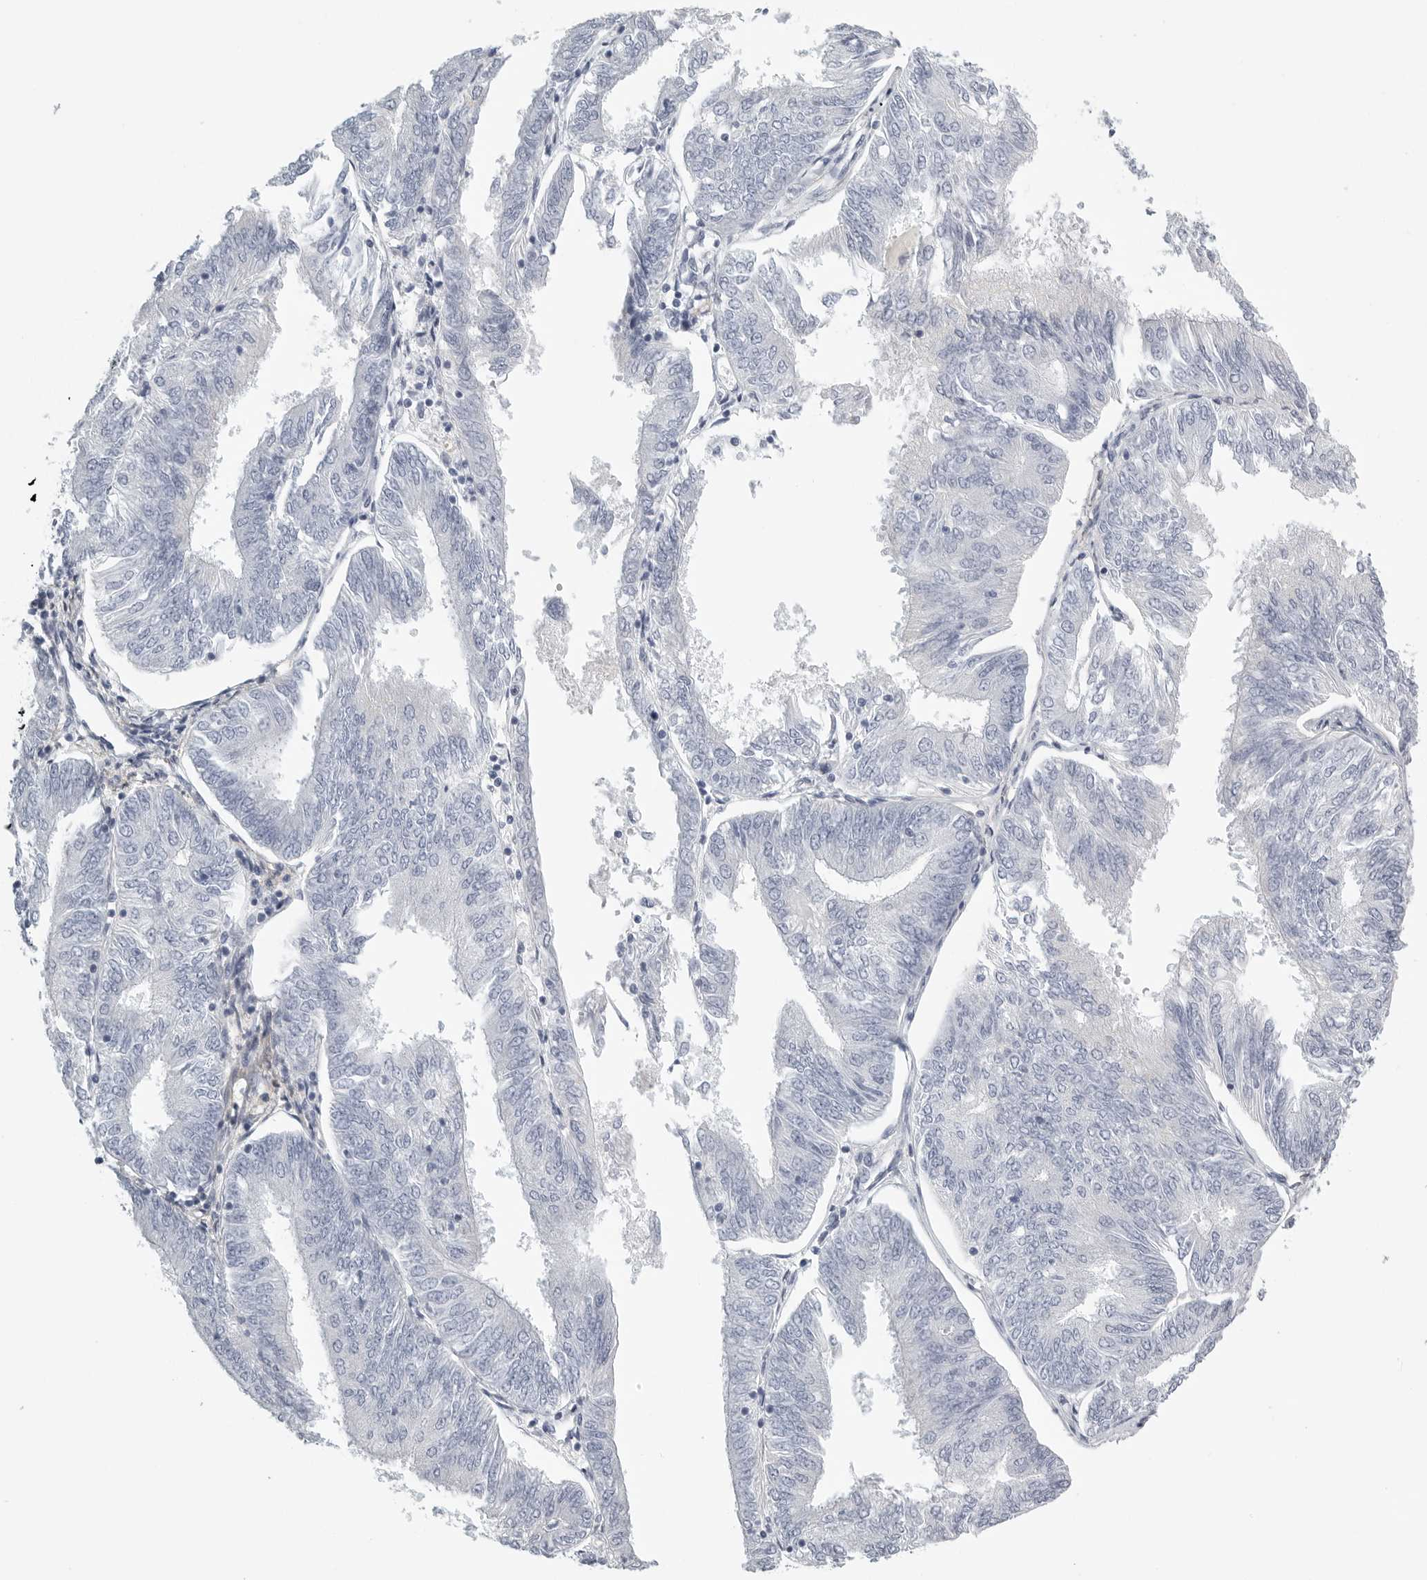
{"staining": {"intensity": "negative", "quantity": "none", "location": "none"}, "tissue": "endometrial cancer", "cell_type": "Tumor cells", "image_type": "cancer", "snomed": [{"axis": "morphology", "description": "Adenocarcinoma, NOS"}, {"axis": "topography", "description": "Endometrium"}], "caption": "Immunohistochemistry (IHC) image of neoplastic tissue: human endometrial adenocarcinoma stained with DAB (3,3'-diaminobenzidine) reveals no significant protein expression in tumor cells.", "gene": "TNR", "patient": {"sex": "female", "age": 58}}